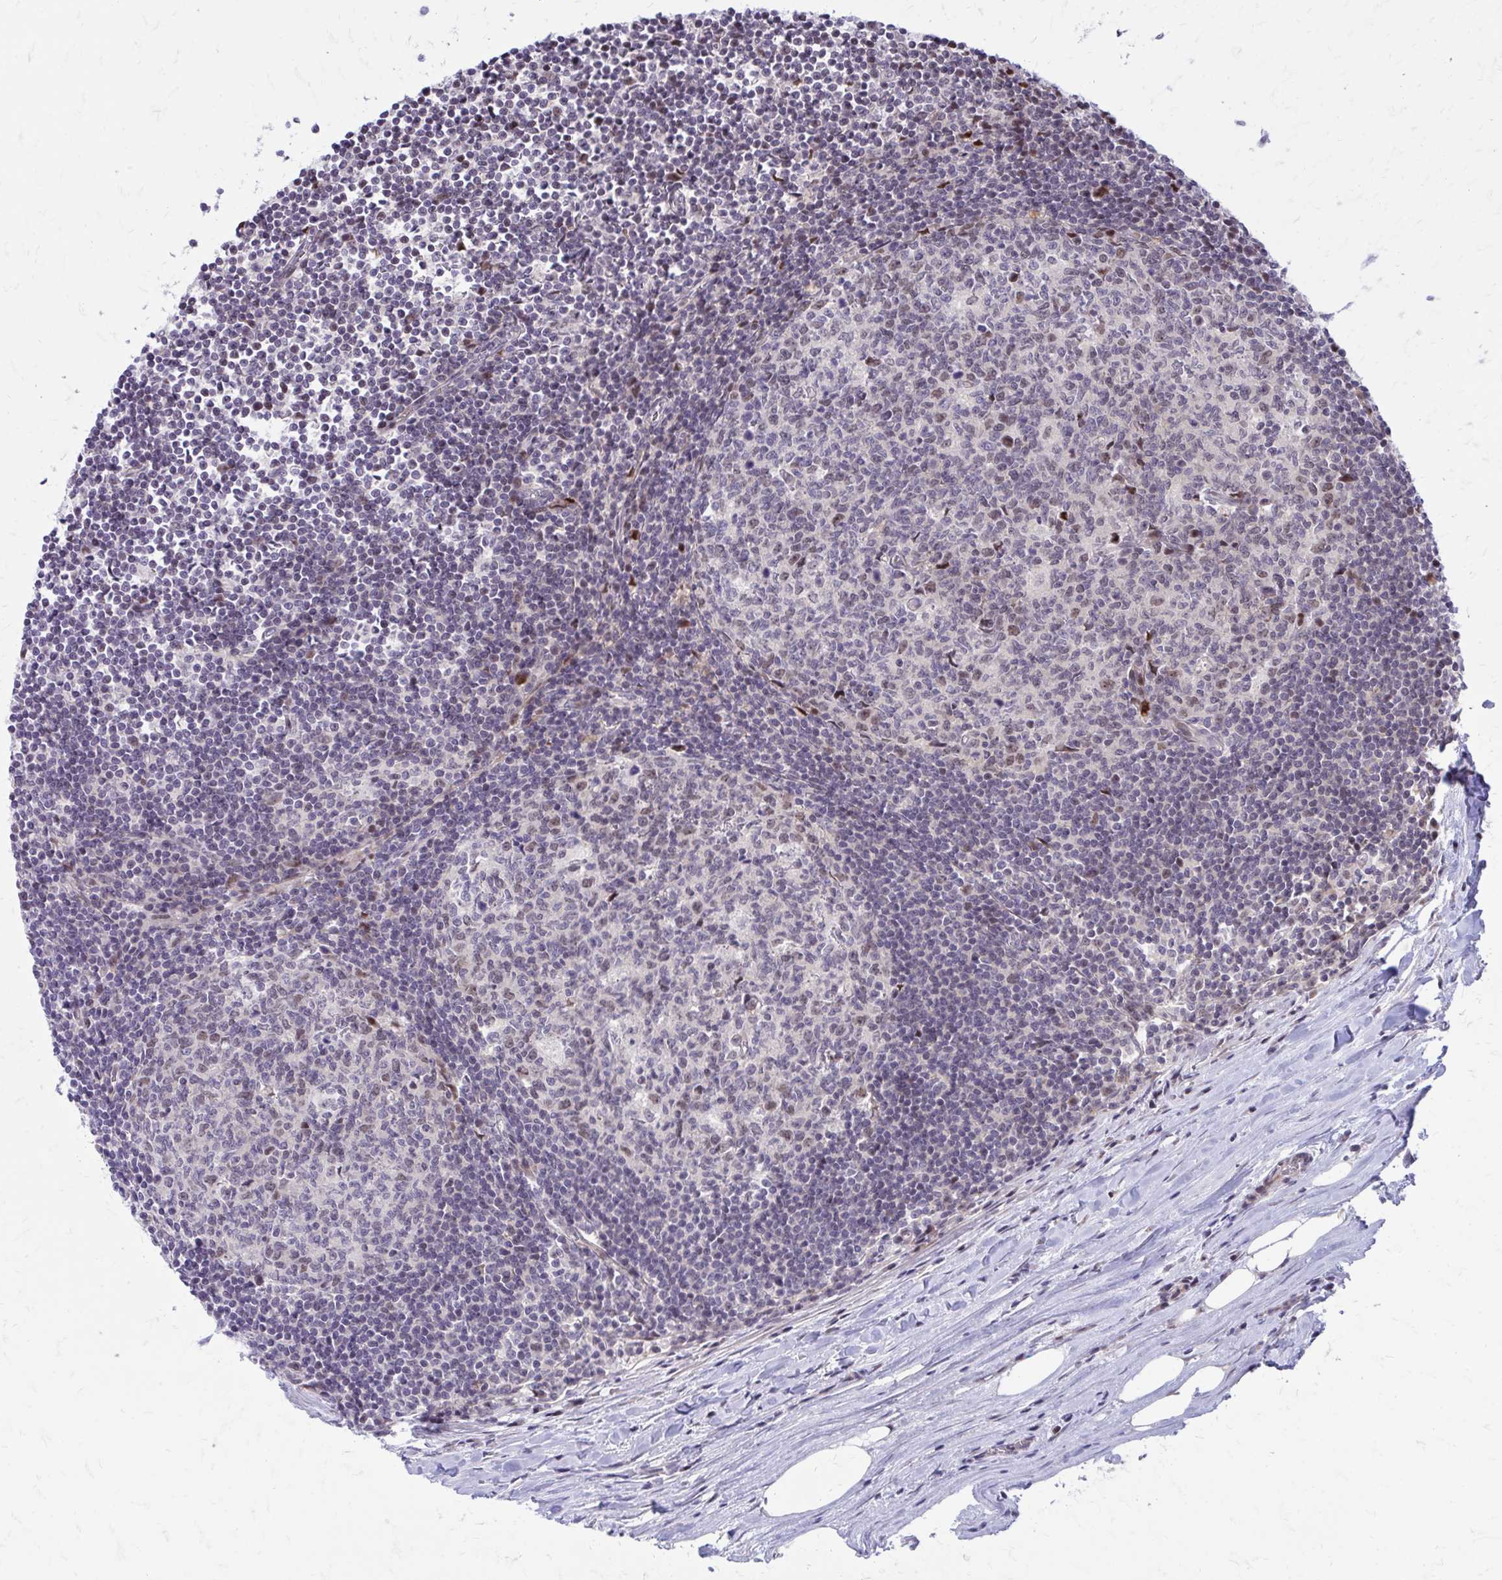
{"staining": {"intensity": "moderate", "quantity": "<25%", "location": "nuclear"}, "tissue": "lymph node", "cell_type": "Germinal center cells", "image_type": "normal", "snomed": [{"axis": "morphology", "description": "Normal tissue, NOS"}, {"axis": "topography", "description": "Lymph node"}], "caption": "Immunohistochemistry (DAB (3,3'-diaminobenzidine)) staining of unremarkable human lymph node exhibits moderate nuclear protein staining in about <25% of germinal center cells. The staining was performed using DAB (3,3'-diaminobenzidine), with brown indicating positive protein expression. Nuclei are stained blue with hematoxylin.", "gene": "ANKRD30B", "patient": {"sex": "male", "age": 67}}